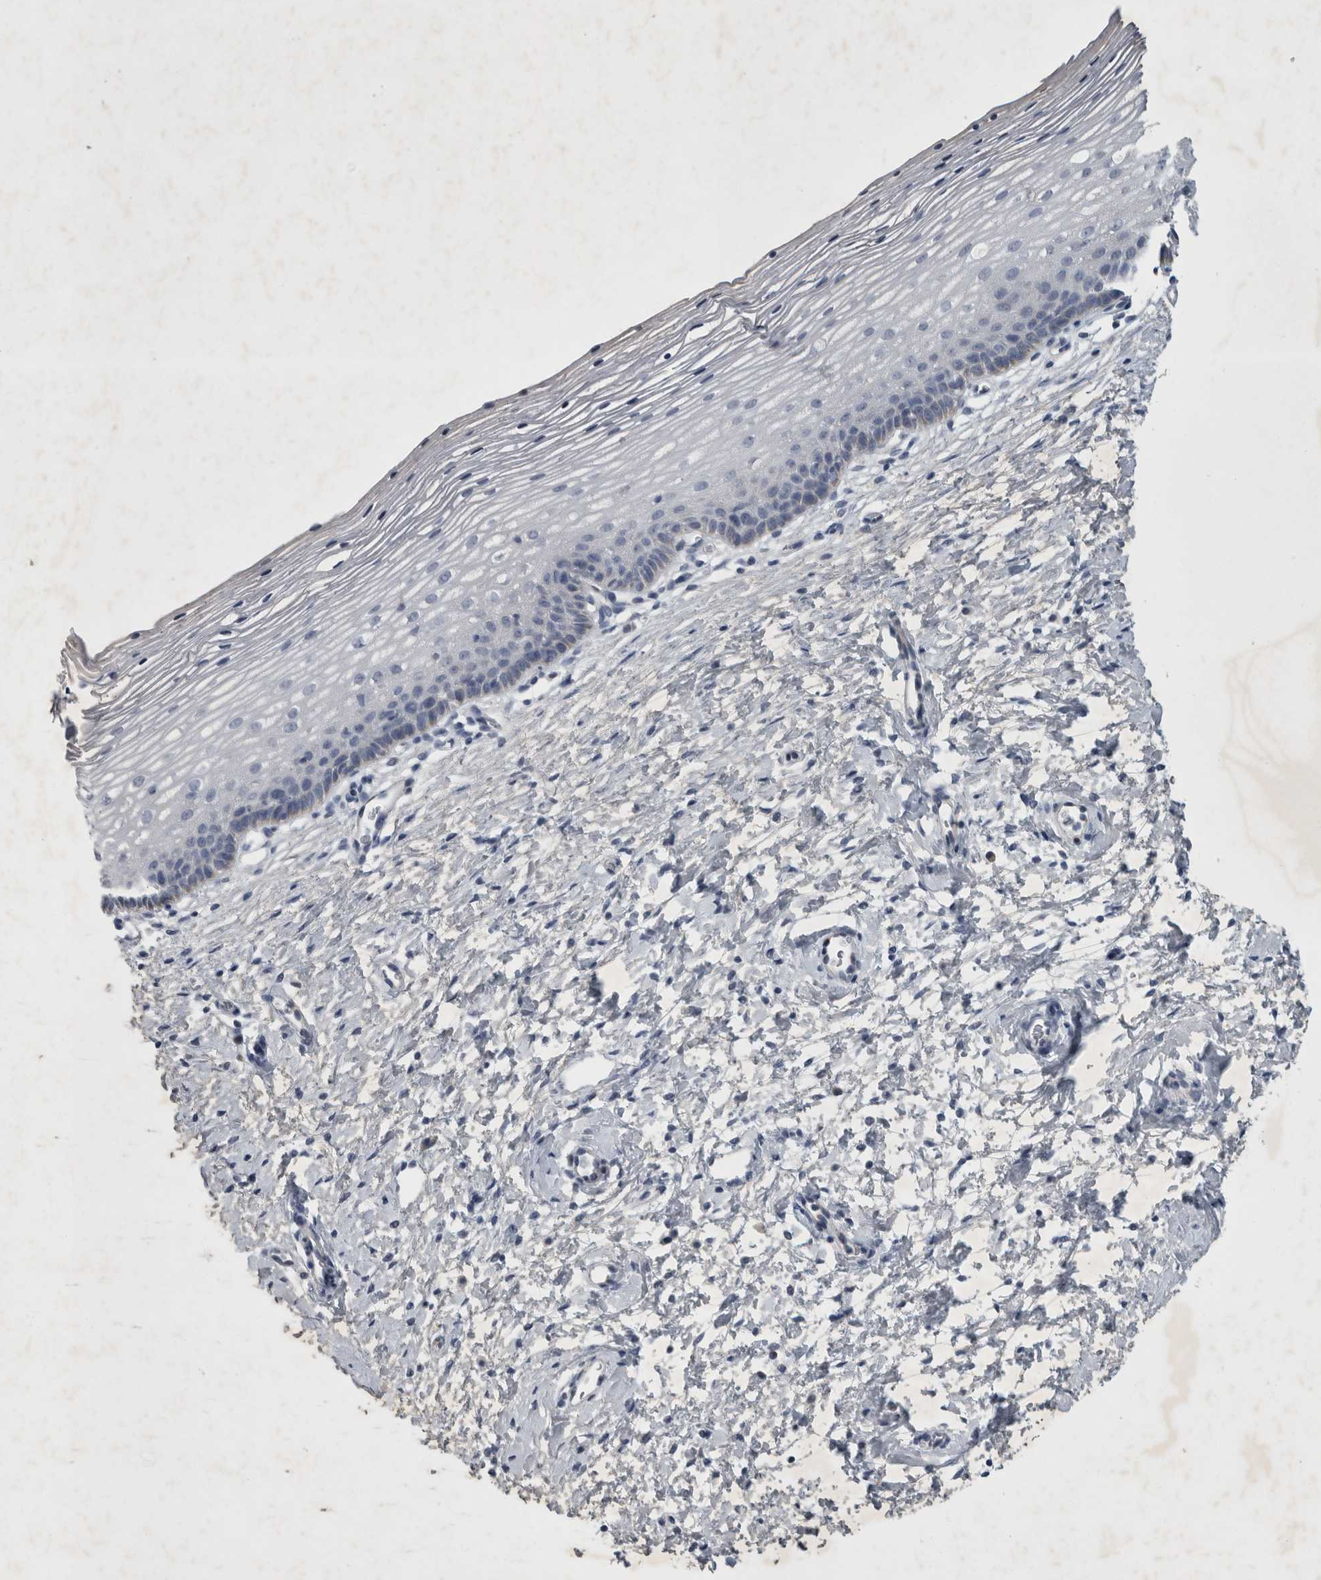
{"staining": {"intensity": "negative", "quantity": "none", "location": "none"}, "tissue": "cervix", "cell_type": "Glandular cells", "image_type": "normal", "snomed": [{"axis": "morphology", "description": "Normal tissue, NOS"}, {"axis": "topography", "description": "Cervix"}], "caption": "Immunohistochemical staining of benign cervix reveals no significant staining in glandular cells. The staining was performed using DAB to visualize the protein expression in brown, while the nuclei were stained in blue with hematoxylin (Magnification: 20x).", "gene": "FXYD7", "patient": {"sex": "female", "age": 72}}